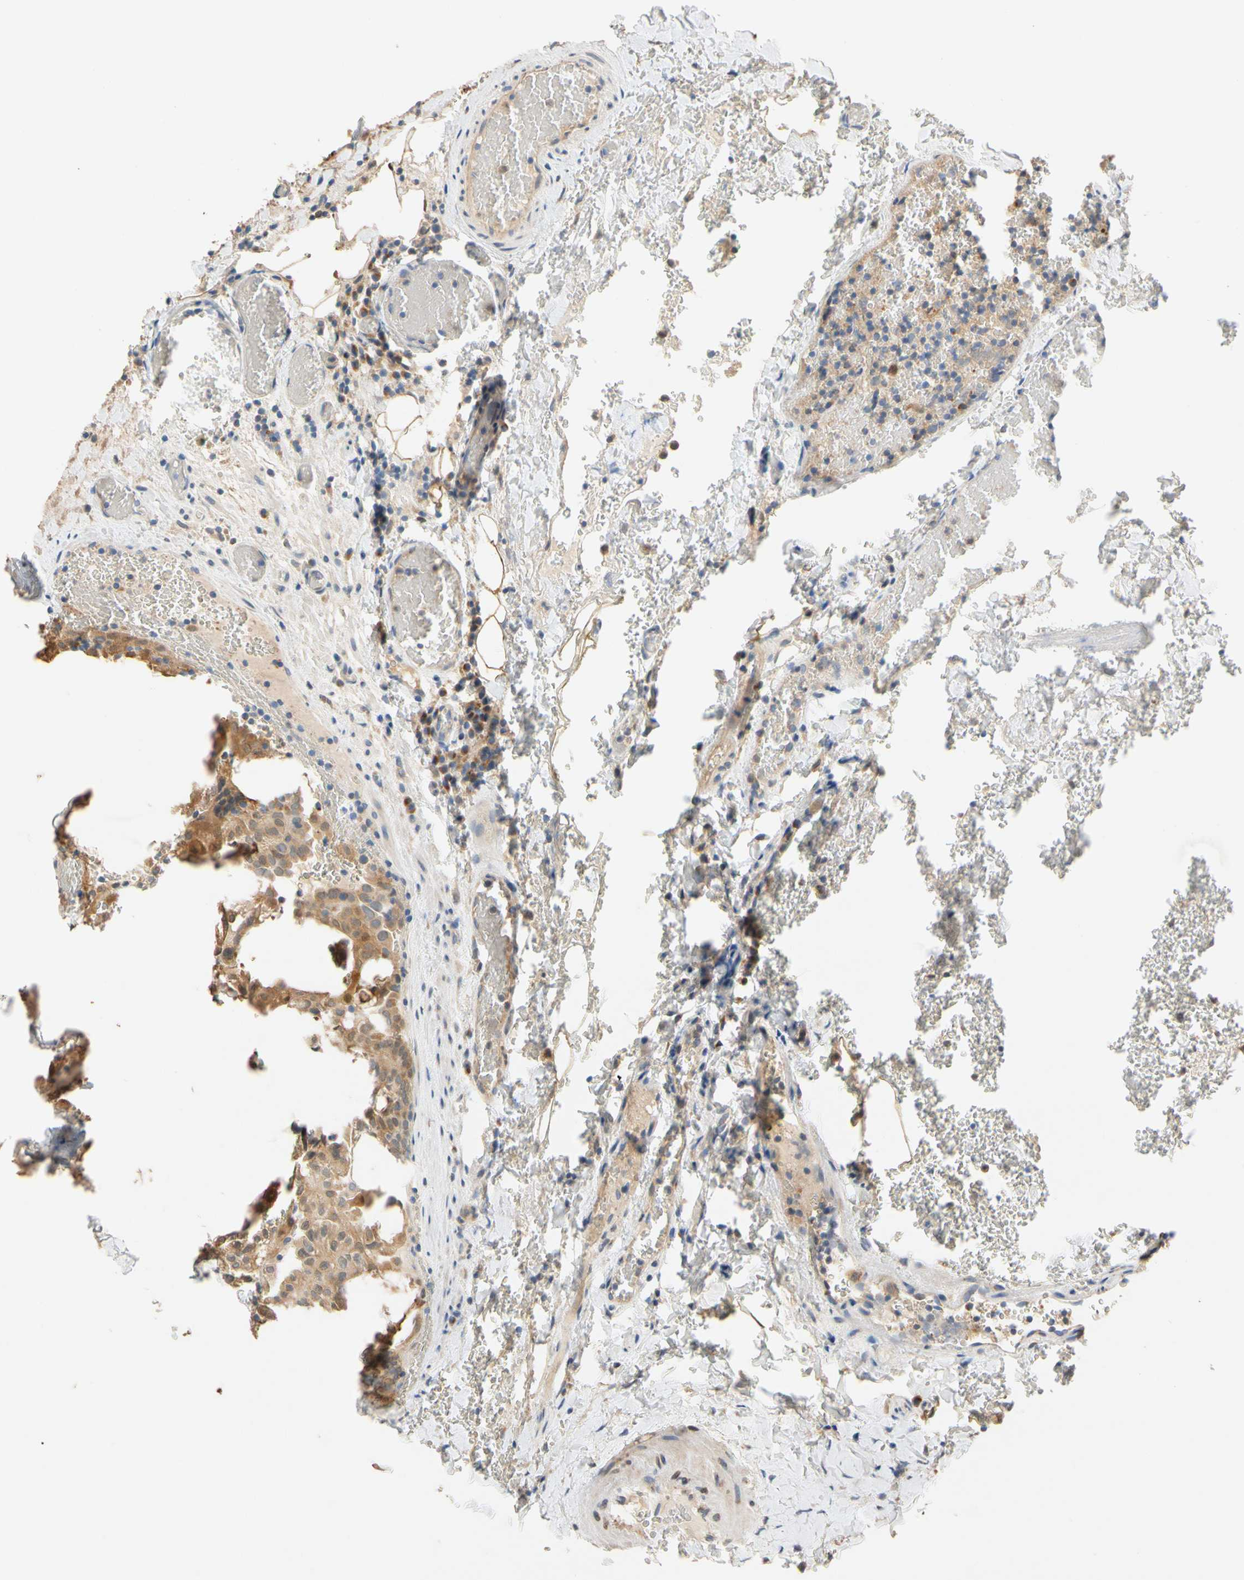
{"staining": {"intensity": "moderate", "quantity": ">75%", "location": "cytoplasmic/membranous"}, "tissue": "thyroid cancer", "cell_type": "Tumor cells", "image_type": "cancer", "snomed": [{"axis": "morphology", "description": "Normal tissue, NOS"}, {"axis": "morphology", "description": "Papillary adenocarcinoma, NOS"}, {"axis": "topography", "description": "Thyroid gland"}], "caption": "A high-resolution histopathology image shows immunohistochemistry (IHC) staining of thyroid papillary adenocarcinoma, which shows moderate cytoplasmic/membranous positivity in about >75% of tumor cells.", "gene": "GPSM2", "patient": {"sex": "female", "age": 30}}